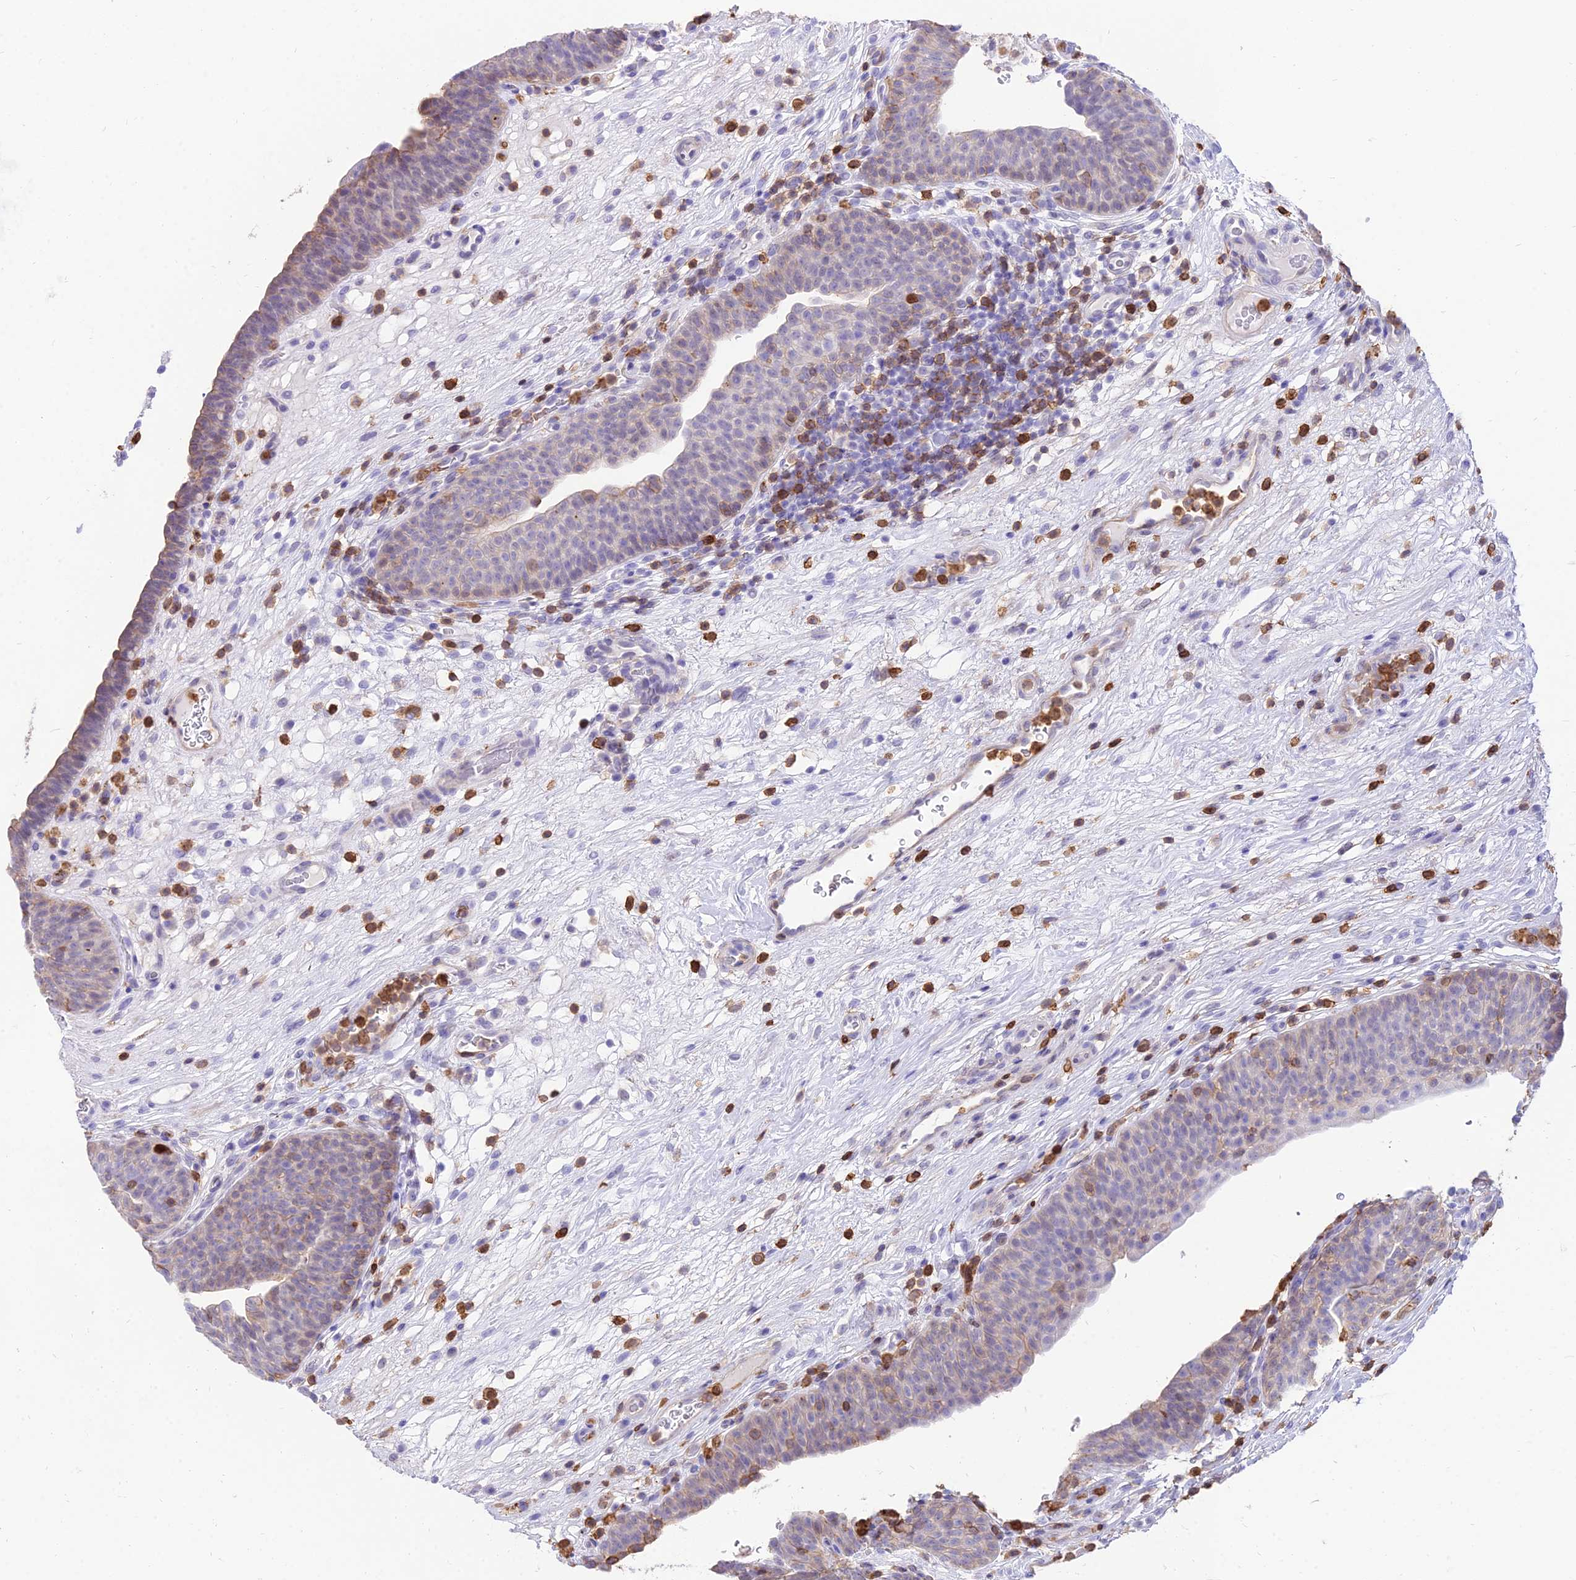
{"staining": {"intensity": "weak", "quantity": "<25%", "location": "cytoplasmic/membranous"}, "tissue": "urinary bladder", "cell_type": "Urothelial cells", "image_type": "normal", "snomed": [{"axis": "morphology", "description": "Normal tissue, NOS"}, {"axis": "topography", "description": "Urinary bladder"}], "caption": "Immunohistochemical staining of benign urinary bladder reveals no significant positivity in urothelial cells. The staining is performed using DAB (3,3'-diaminobenzidine) brown chromogen with nuclei counter-stained in using hematoxylin.", "gene": "SREK1IP1", "patient": {"sex": "male", "age": 71}}